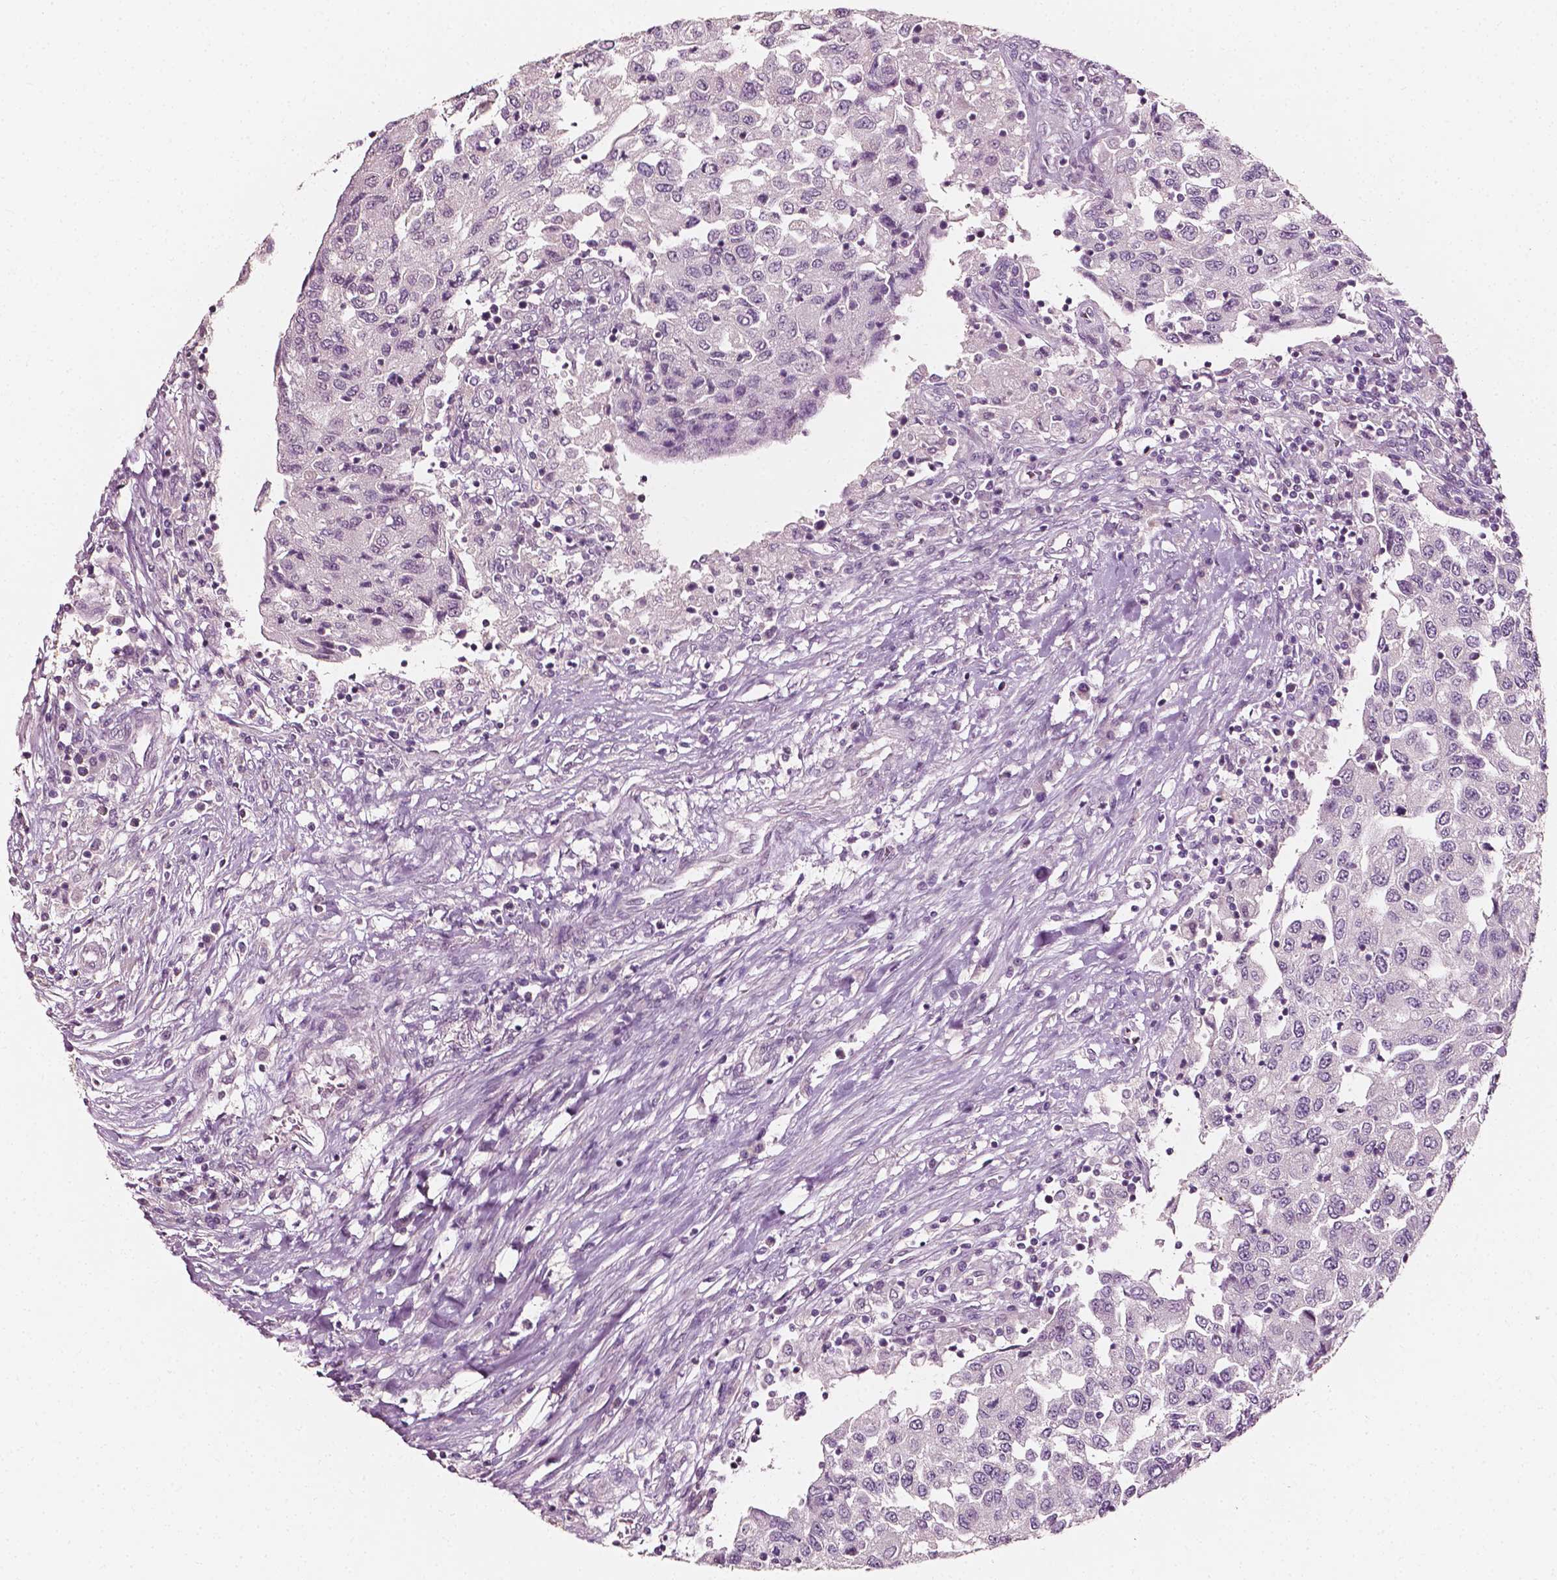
{"staining": {"intensity": "negative", "quantity": "none", "location": "none"}, "tissue": "urothelial cancer", "cell_type": "Tumor cells", "image_type": "cancer", "snomed": [{"axis": "morphology", "description": "Urothelial carcinoma, High grade"}, {"axis": "topography", "description": "Urinary bladder"}], "caption": "Immunohistochemistry of urothelial cancer displays no expression in tumor cells.", "gene": "PLA2R1", "patient": {"sex": "female", "age": 78}}